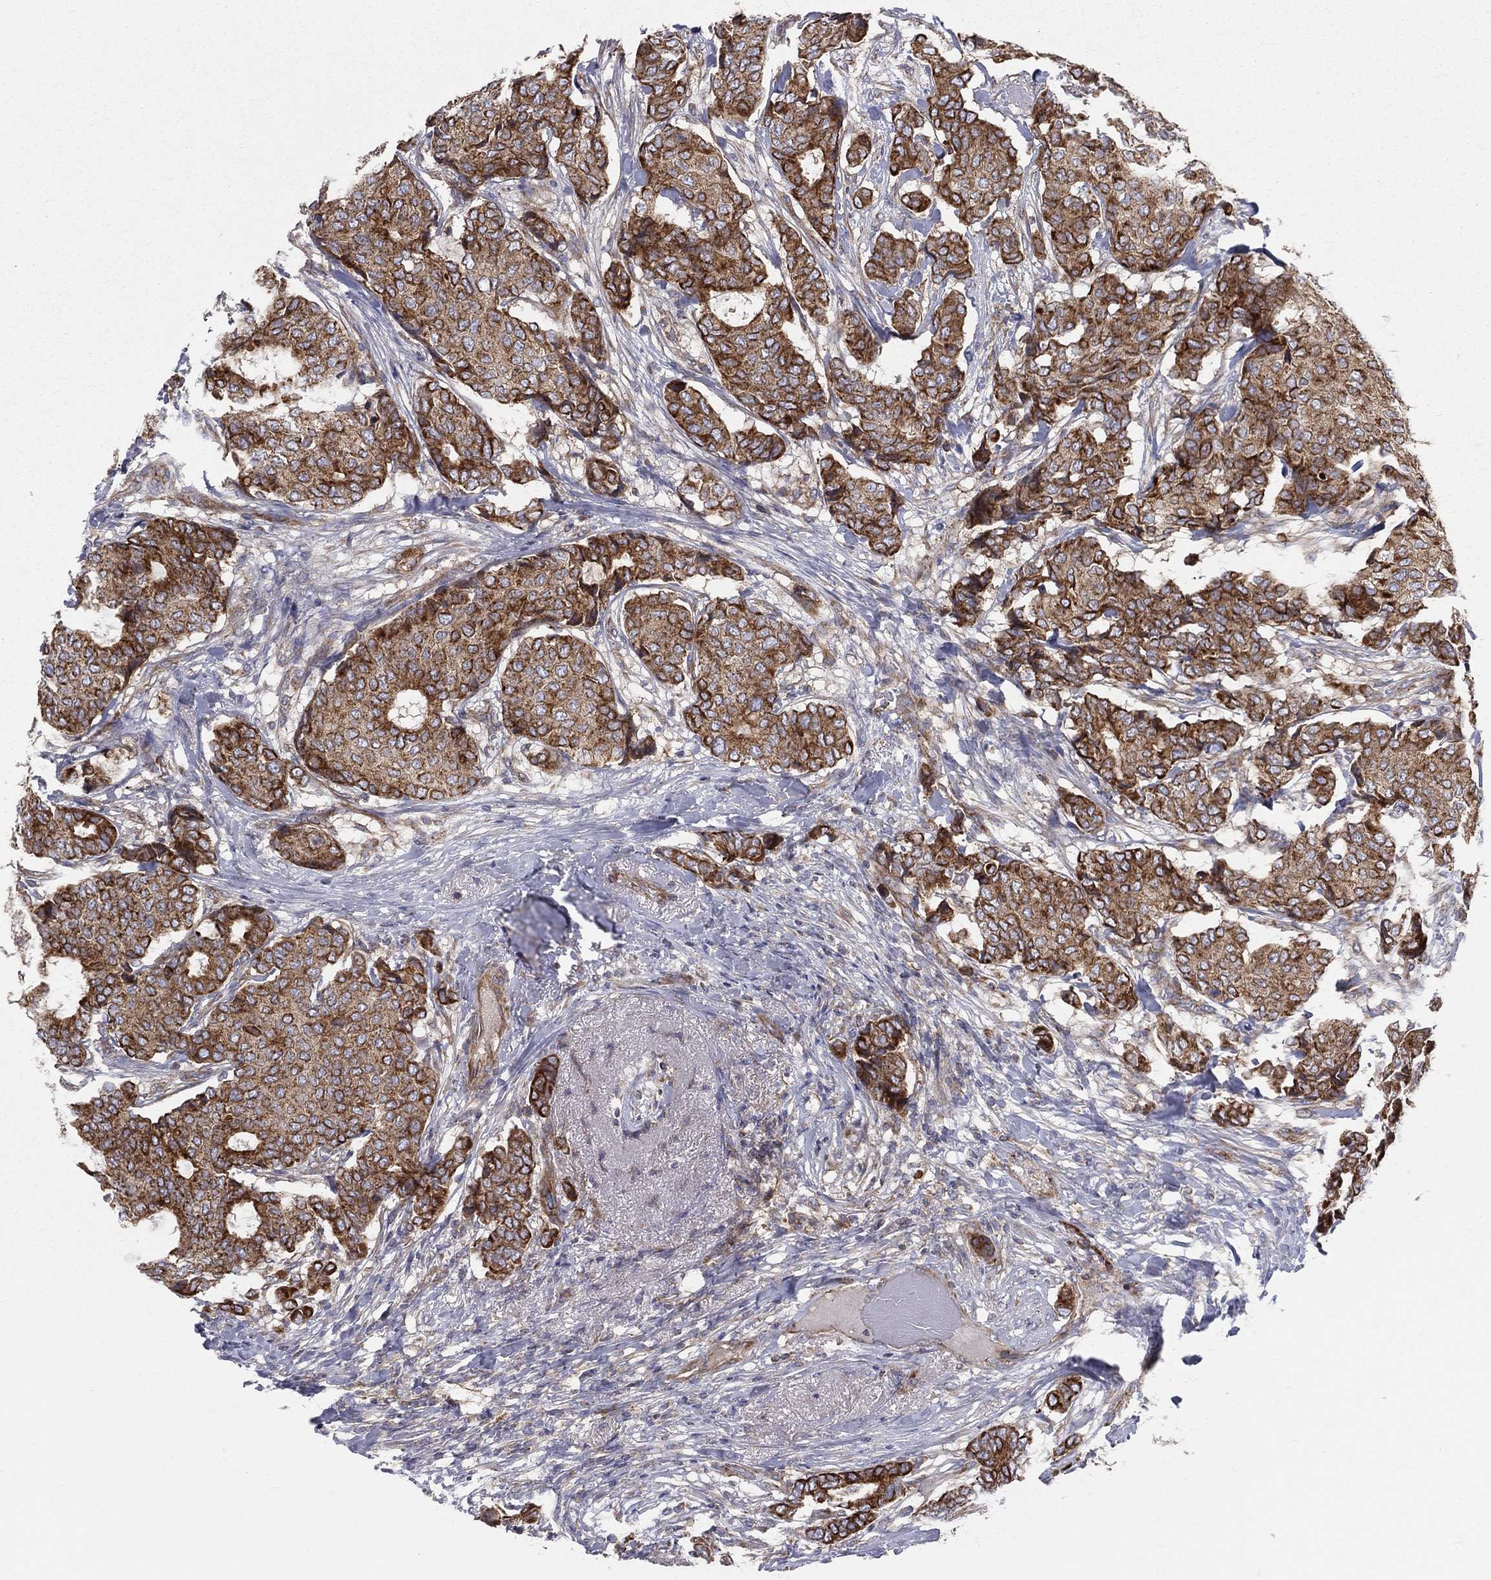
{"staining": {"intensity": "strong", "quantity": ">75%", "location": "cytoplasmic/membranous"}, "tissue": "breast cancer", "cell_type": "Tumor cells", "image_type": "cancer", "snomed": [{"axis": "morphology", "description": "Duct carcinoma"}, {"axis": "topography", "description": "Breast"}], "caption": "Breast cancer (invasive ductal carcinoma) stained for a protein (brown) displays strong cytoplasmic/membranous positive positivity in about >75% of tumor cells.", "gene": "MIX23", "patient": {"sex": "female", "age": 75}}